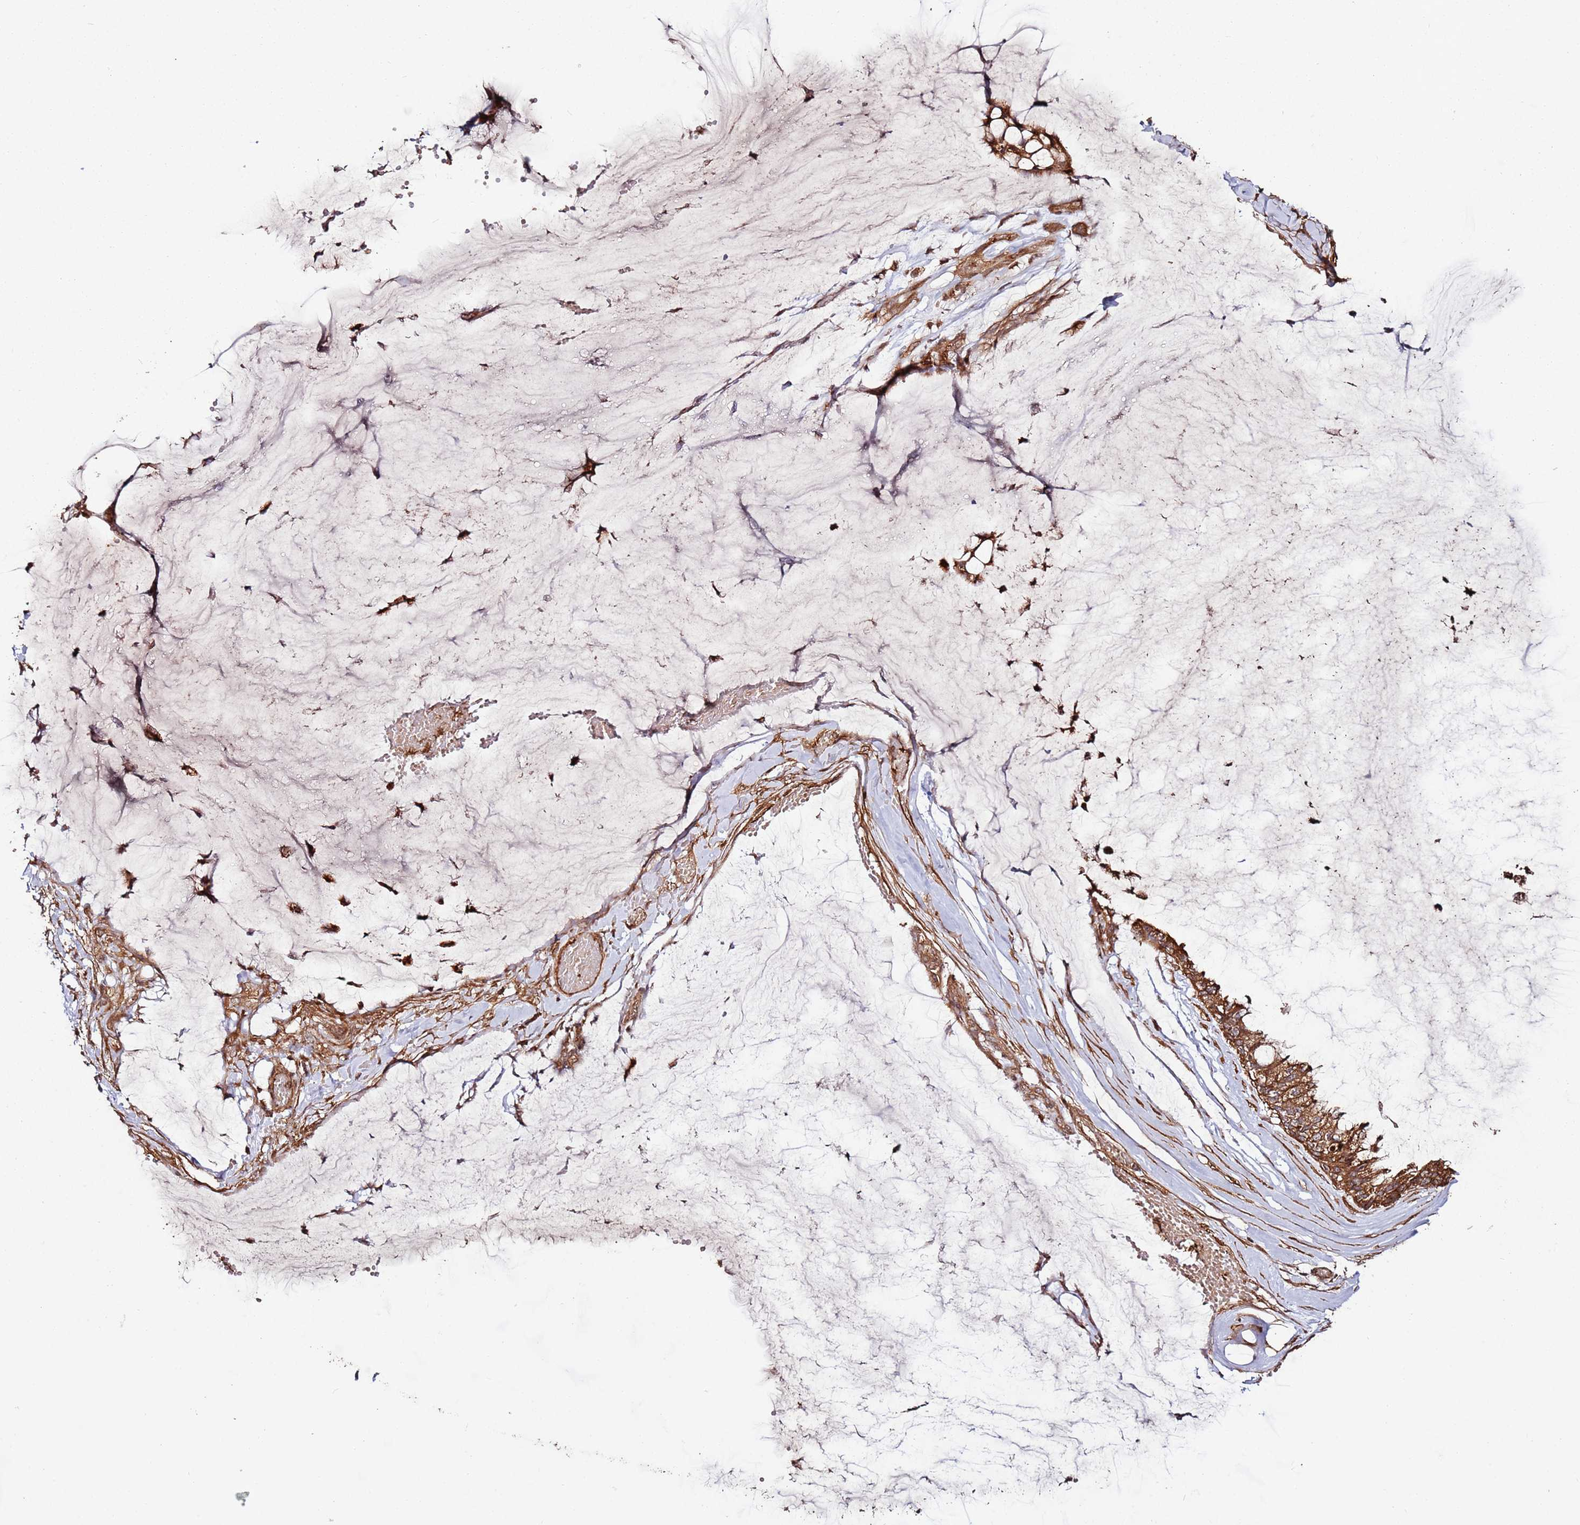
{"staining": {"intensity": "moderate", "quantity": ">75%", "location": "cytoplasmic/membranous"}, "tissue": "ovarian cancer", "cell_type": "Tumor cells", "image_type": "cancer", "snomed": [{"axis": "morphology", "description": "Cystadenocarcinoma, mucinous, NOS"}, {"axis": "topography", "description": "Ovary"}], "caption": "Protein expression analysis of human ovarian cancer (mucinous cystadenocarcinoma) reveals moderate cytoplasmic/membranous staining in approximately >75% of tumor cells.", "gene": "FAM186A", "patient": {"sex": "female", "age": 39}}